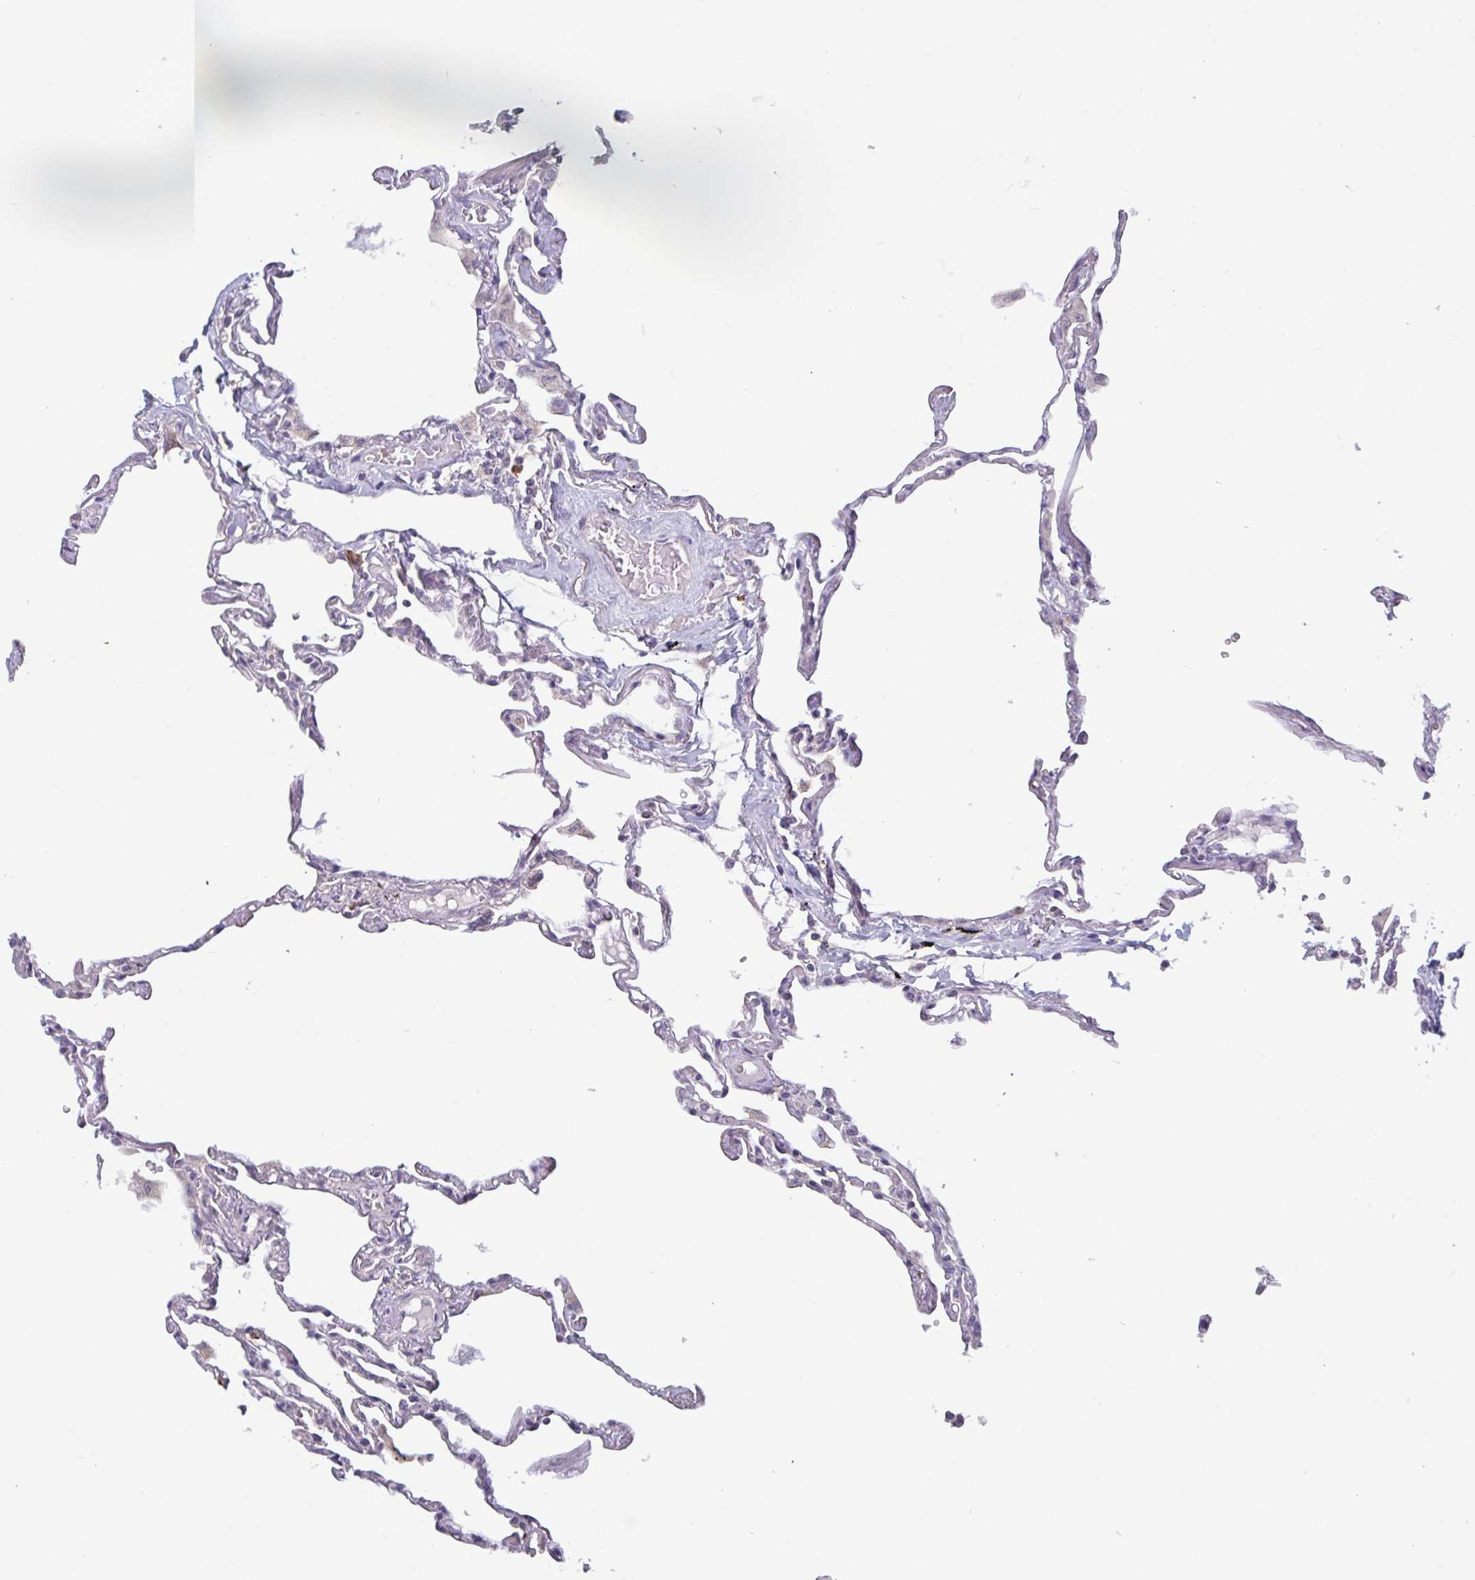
{"staining": {"intensity": "weak", "quantity": "<25%", "location": "cytoplasmic/membranous"}, "tissue": "lung", "cell_type": "Alveolar cells", "image_type": "normal", "snomed": [{"axis": "morphology", "description": "Normal tissue, NOS"}, {"axis": "topography", "description": "Lung"}], "caption": "Alveolar cells show no significant protein positivity in unremarkable lung. (DAB (3,3'-diaminobenzidine) immunohistochemistry visualized using brightfield microscopy, high magnification).", "gene": "CD1E", "patient": {"sex": "female", "age": 67}}